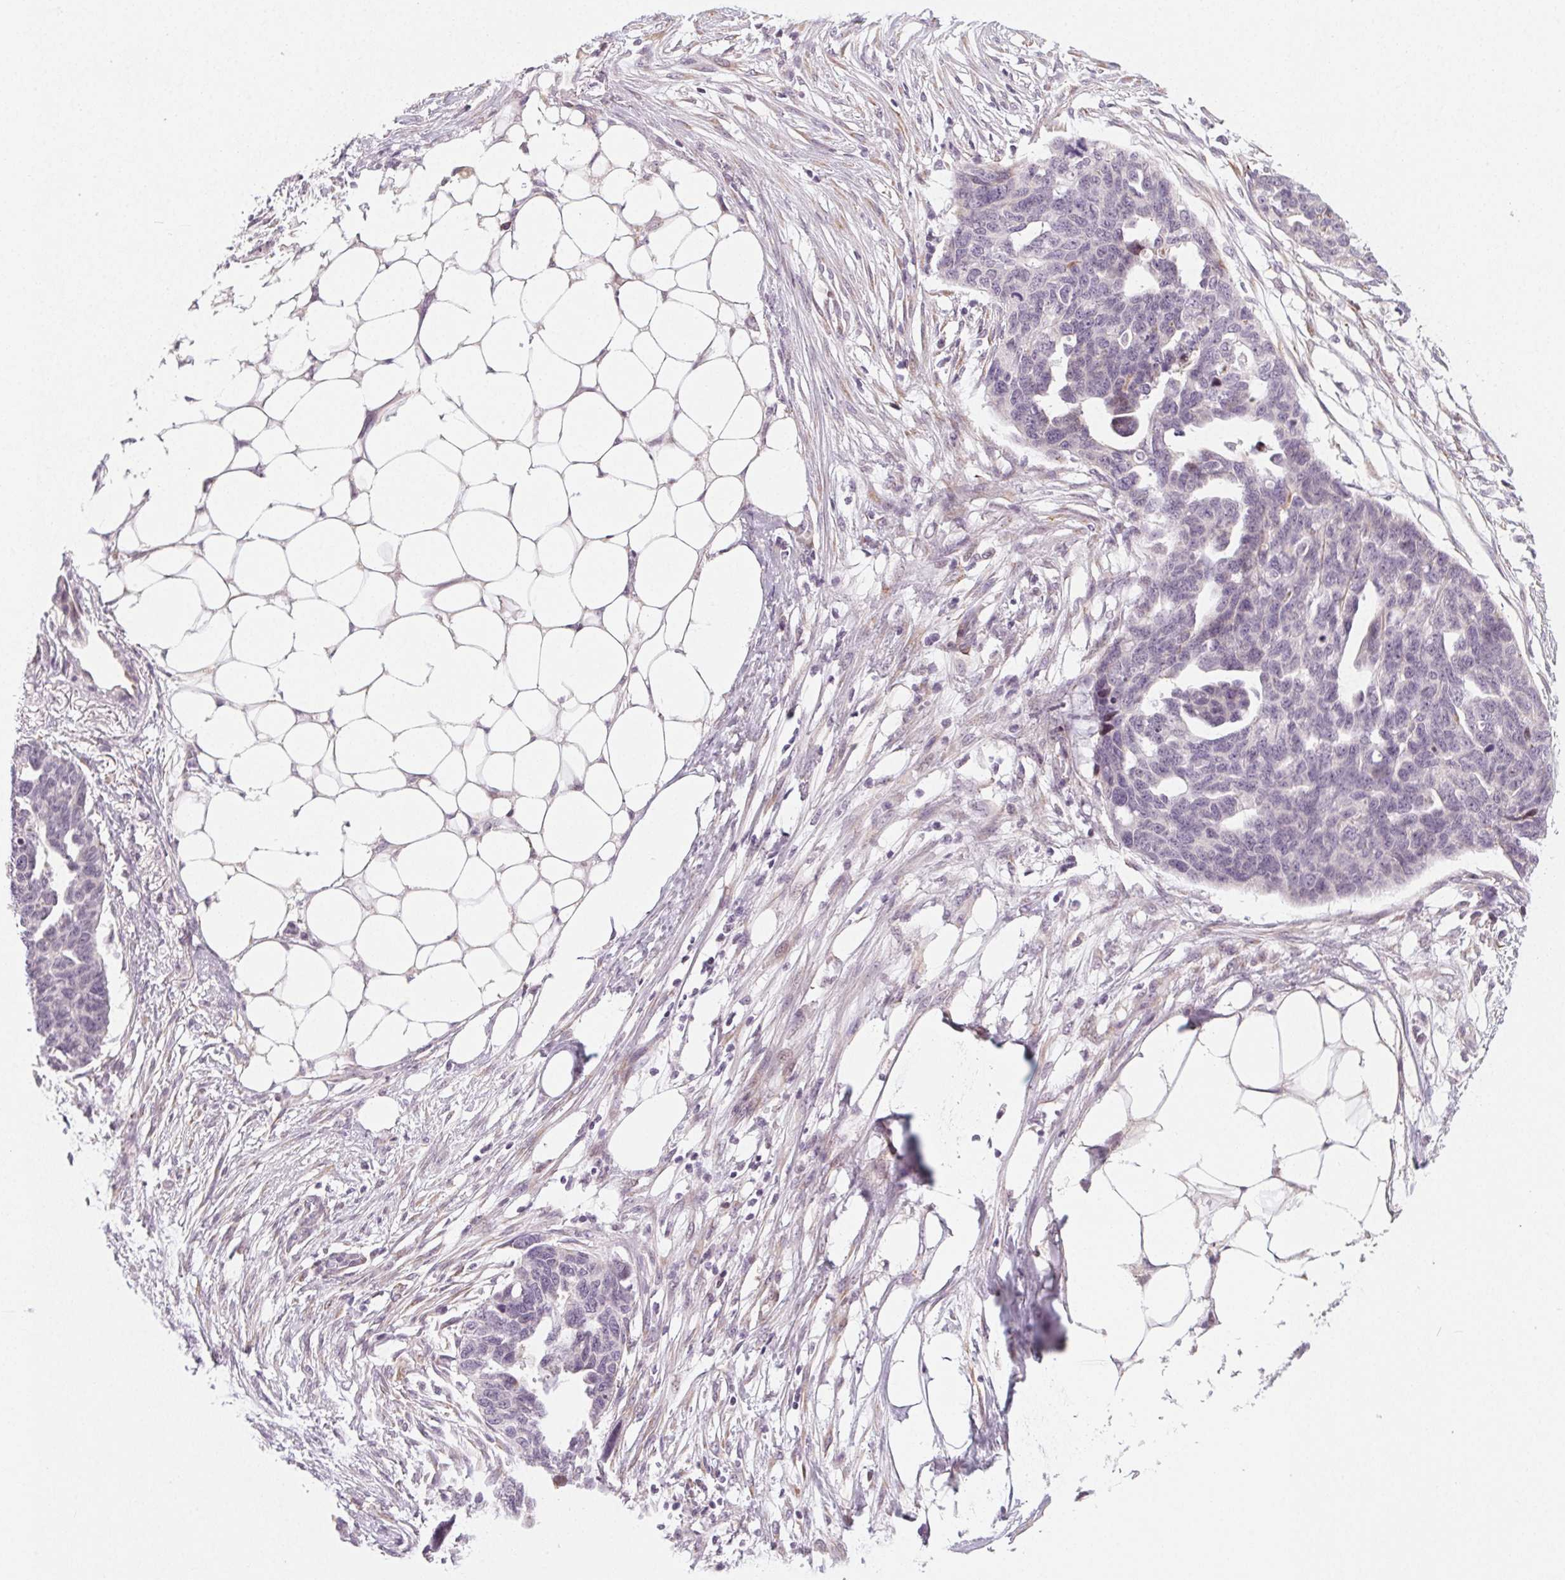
{"staining": {"intensity": "negative", "quantity": "none", "location": "none"}, "tissue": "ovarian cancer", "cell_type": "Tumor cells", "image_type": "cancer", "snomed": [{"axis": "morphology", "description": "Cystadenocarcinoma, serous, NOS"}, {"axis": "topography", "description": "Ovary"}], "caption": "DAB immunohistochemical staining of human serous cystadenocarcinoma (ovarian) reveals no significant positivity in tumor cells.", "gene": "CCDC96", "patient": {"sex": "female", "age": 69}}